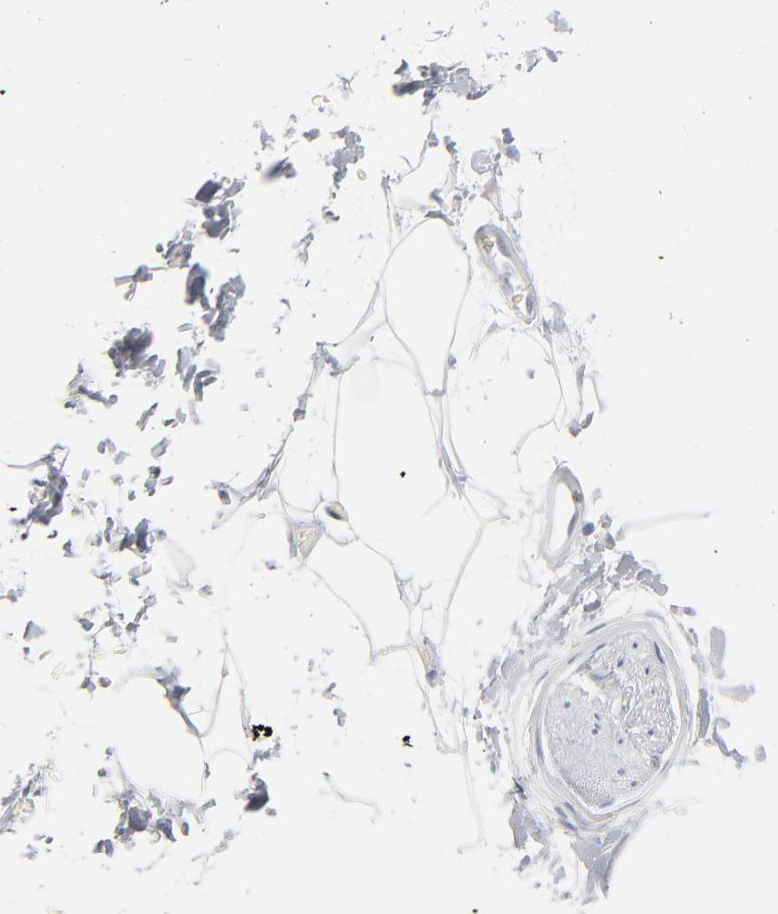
{"staining": {"intensity": "negative", "quantity": "none", "location": "none"}, "tissue": "adipose tissue", "cell_type": "Adipocytes", "image_type": "normal", "snomed": [{"axis": "morphology", "description": "Normal tissue, NOS"}, {"axis": "topography", "description": "Soft tissue"}], "caption": "High power microscopy histopathology image of an immunohistochemistry (IHC) photomicrograph of unremarkable adipose tissue, revealing no significant expression in adipocytes.", "gene": "MCM7", "patient": {"sex": "male", "age": 72}}